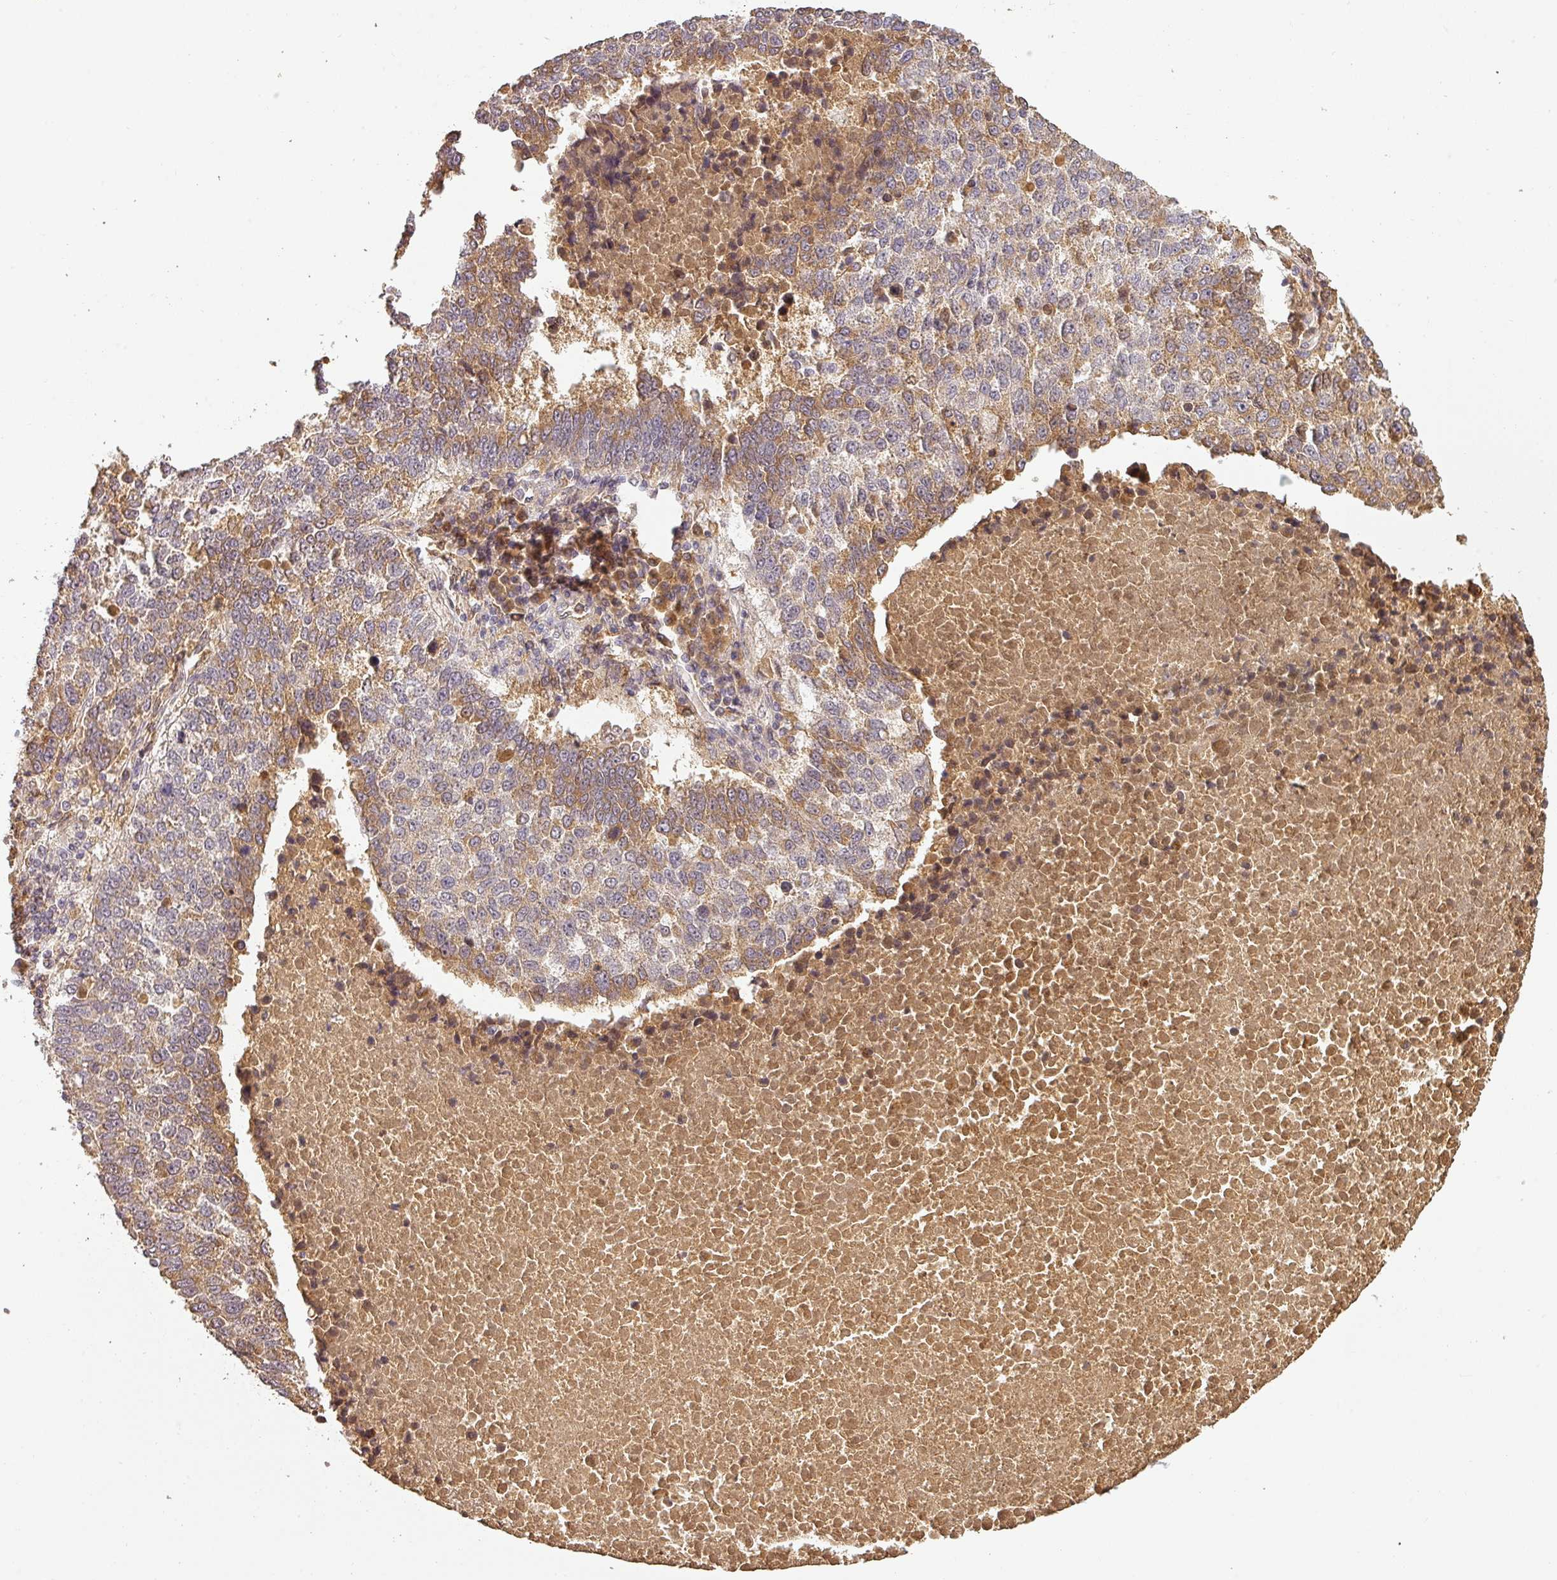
{"staining": {"intensity": "moderate", "quantity": ">75%", "location": "cytoplasmic/membranous"}, "tissue": "lung cancer", "cell_type": "Tumor cells", "image_type": "cancer", "snomed": [{"axis": "morphology", "description": "Squamous cell carcinoma, NOS"}, {"axis": "topography", "description": "Lung"}], "caption": "The image demonstrates immunohistochemical staining of lung squamous cell carcinoma. There is moderate cytoplasmic/membranous expression is present in about >75% of tumor cells.", "gene": "BPIFB3", "patient": {"sex": "male", "age": 73}}